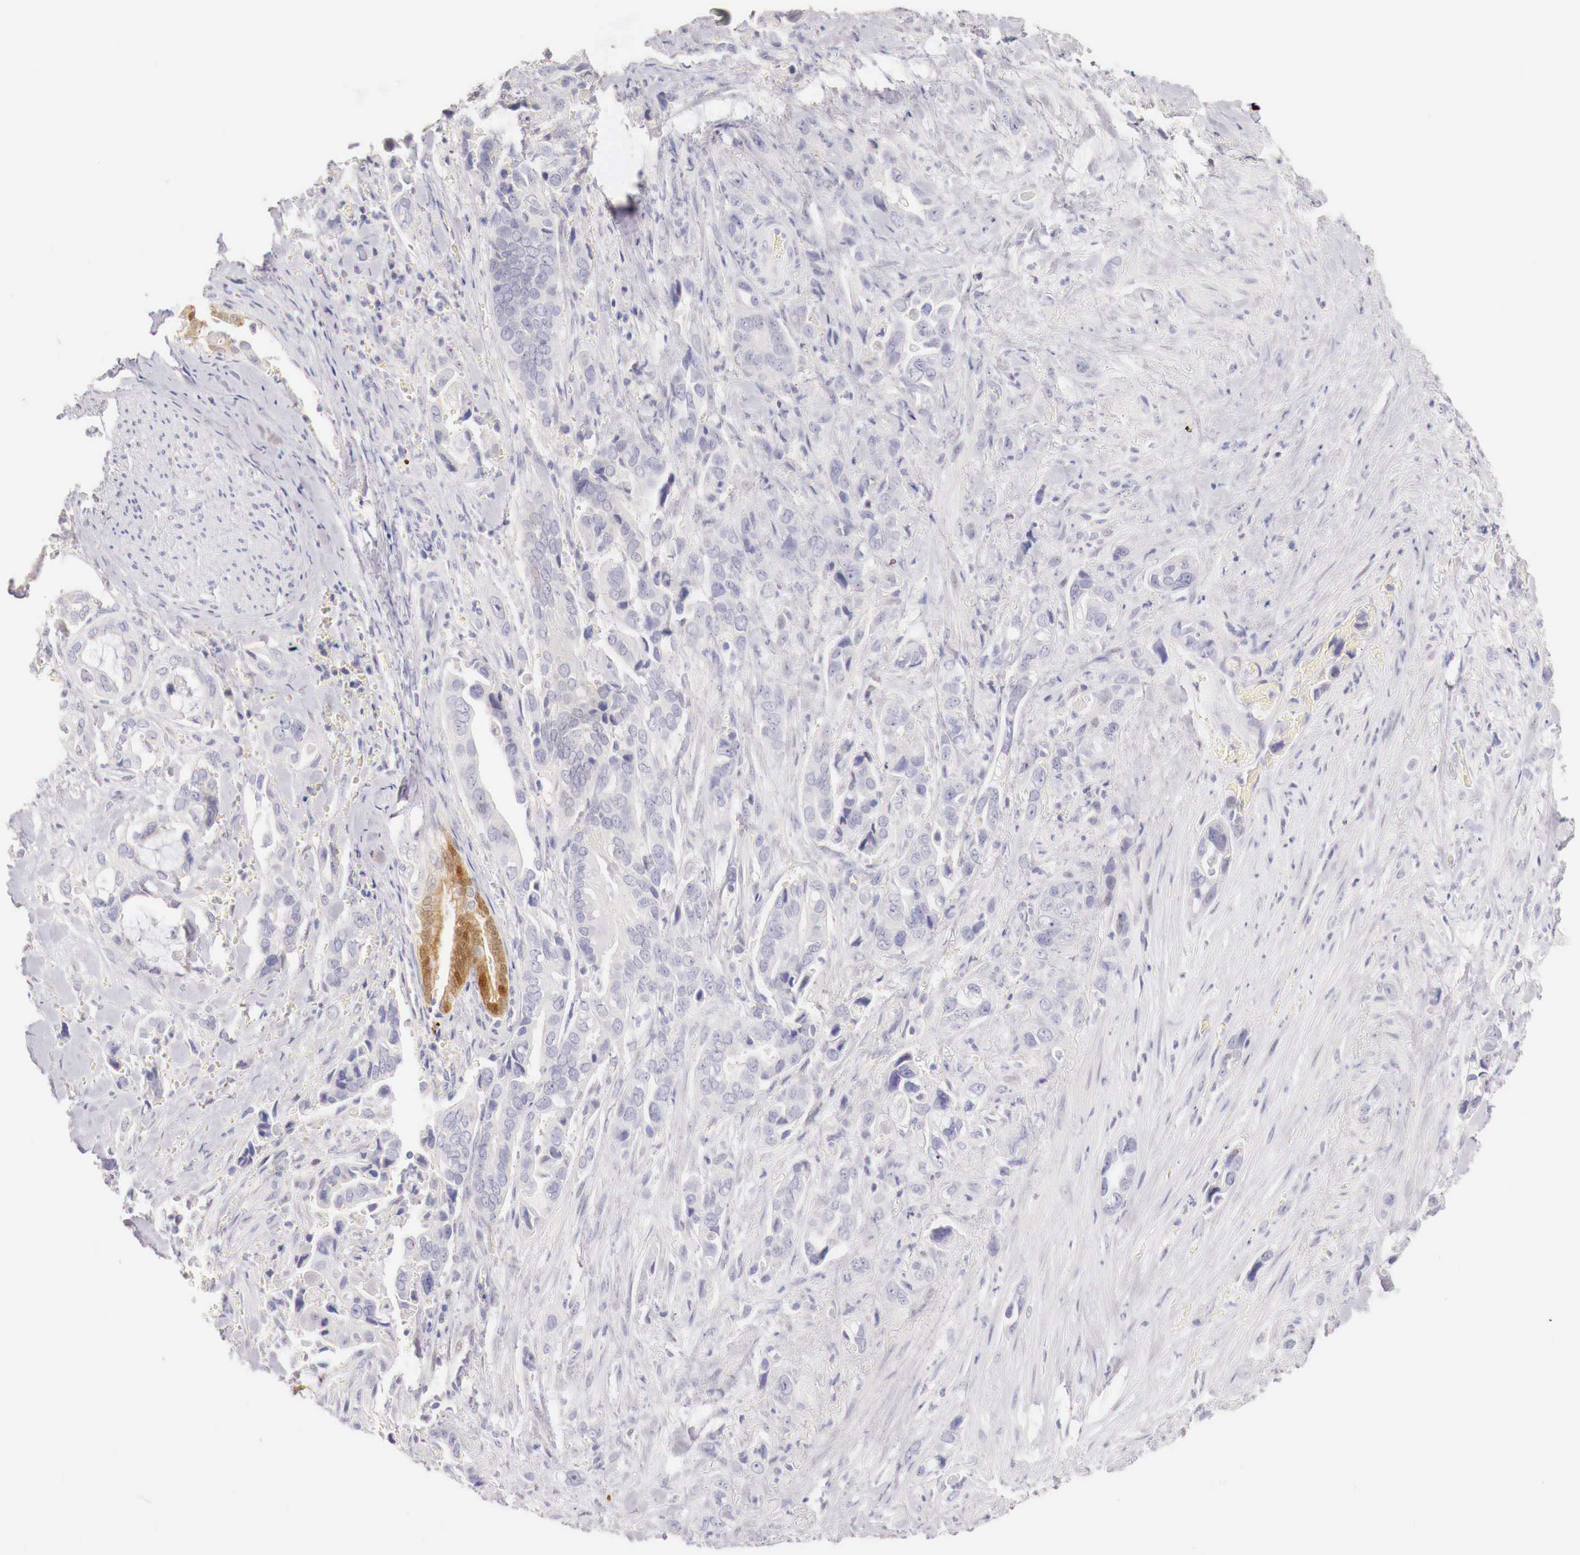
{"staining": {"intensity": "moderate", "quantity": "<25%", "location": "cytoplasmic/membranous"}, "tissue": "pancreatic cancer", "cell_type": "Tumor cells", "image_type": "cancer", "snomed": [{"axis": "morphology", "description": "Adenocarcinoma, NOS"}, {"axis": "topography", "description": "Pancreas"}], "caption": "Protein analysis of pancreatic cancer (adenocarcinoma) tissue shows moderate cytoplasmic/membranous positivity in about <25% of tumor cells.", "gene": "ITIH6", "patient": {"sex": "male", "age": 69}}